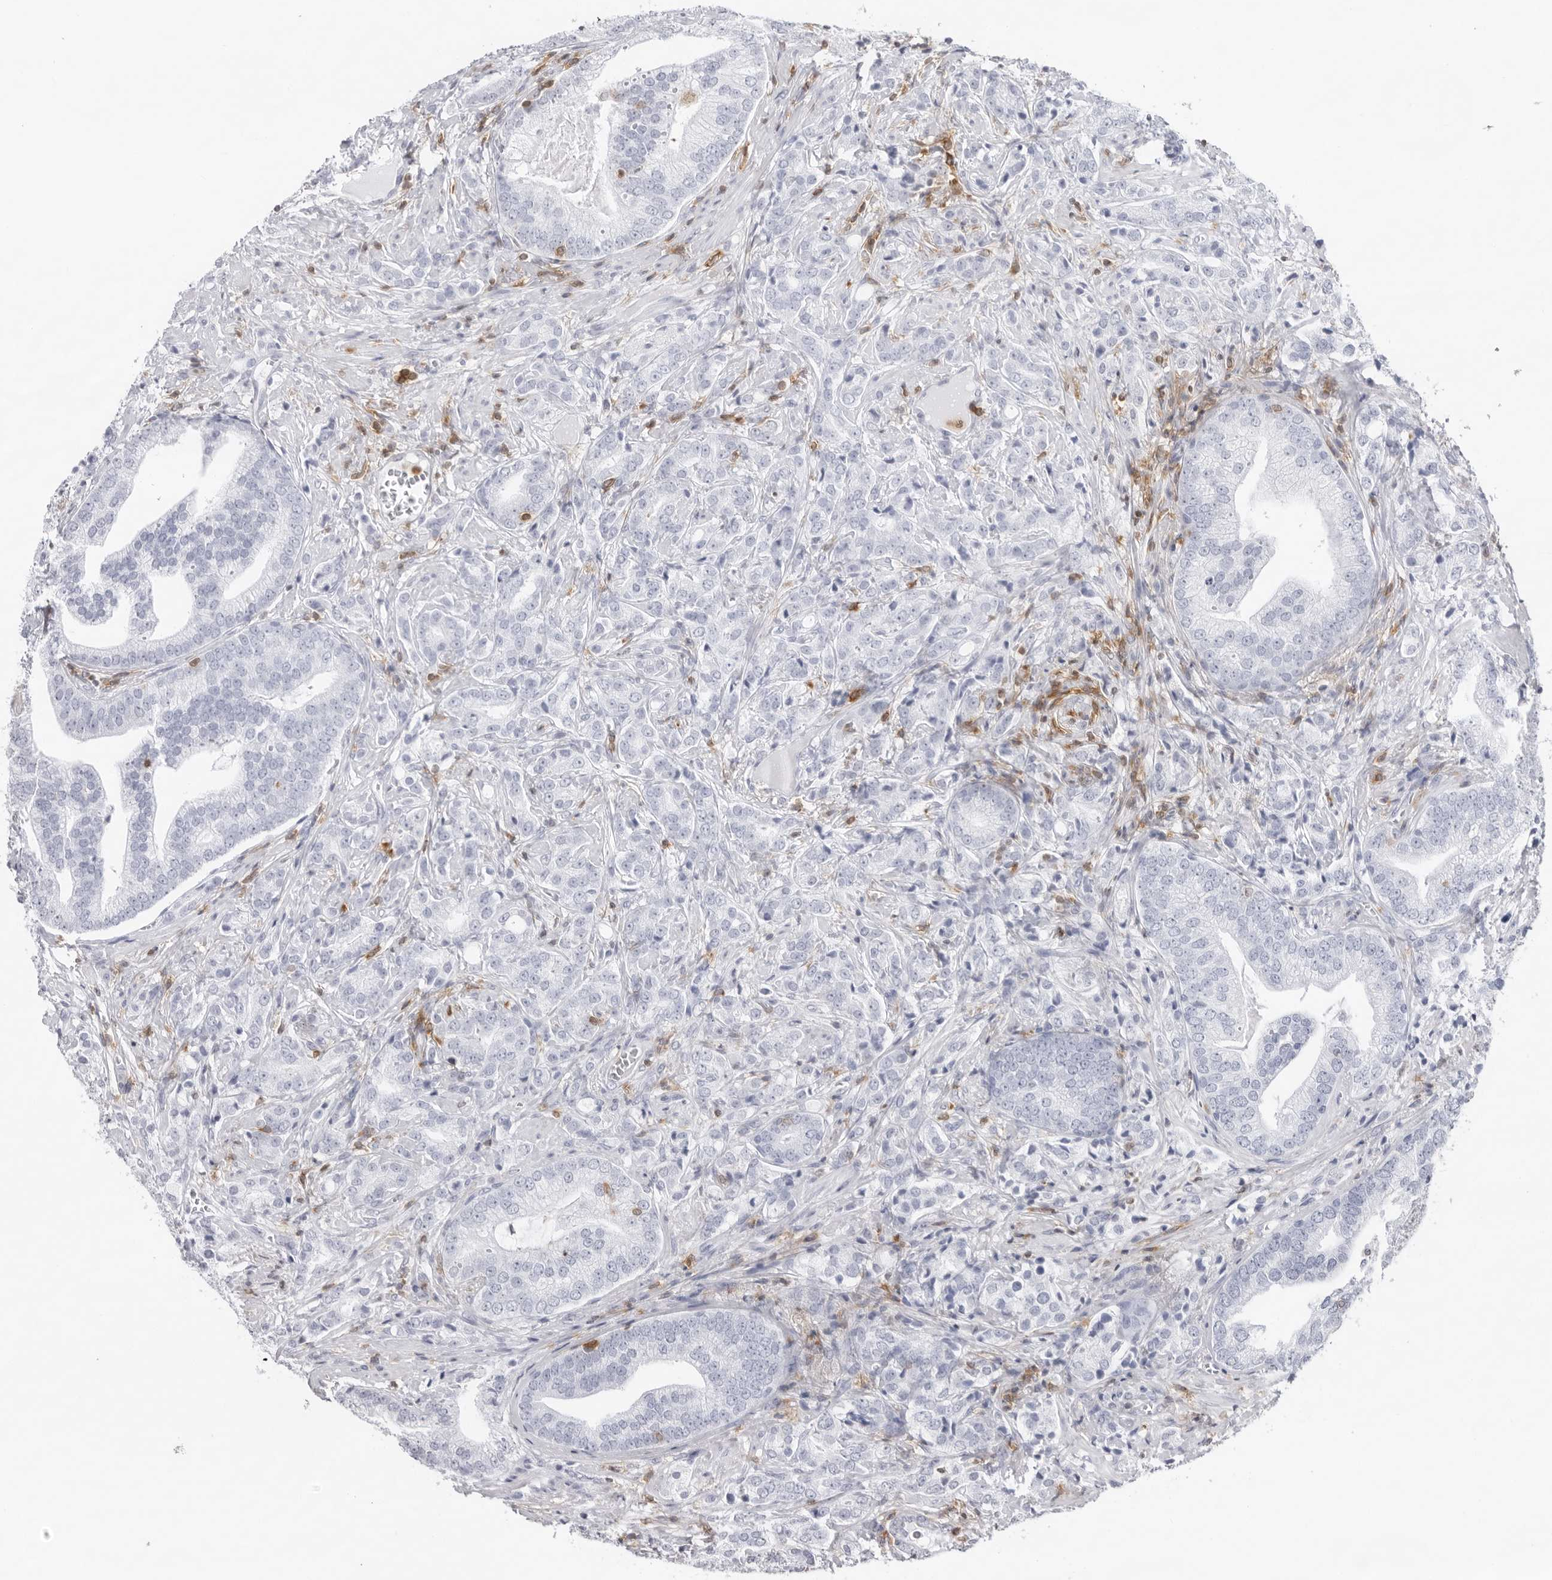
{"staining": {"intensity": "negative", "quantity": "none", "location": "none"}, "tissue": "prostate cancer", "cell_type": "Tumor cells", "image_type": "cancer", "snomed": [{"axis": "morphology", "description": "Adenocarcinoma, High grade"}, {"axis": "topography", "description": "Prostate"}], "caption": "High power microscopy photomicrograph of an immunohistochemistry image of high-grade adenocarcinoma (prostate), revealing no significant staining in tumor cells.", "gene": "FMNL1", "patient": {"sex": "male", "age": 57}}